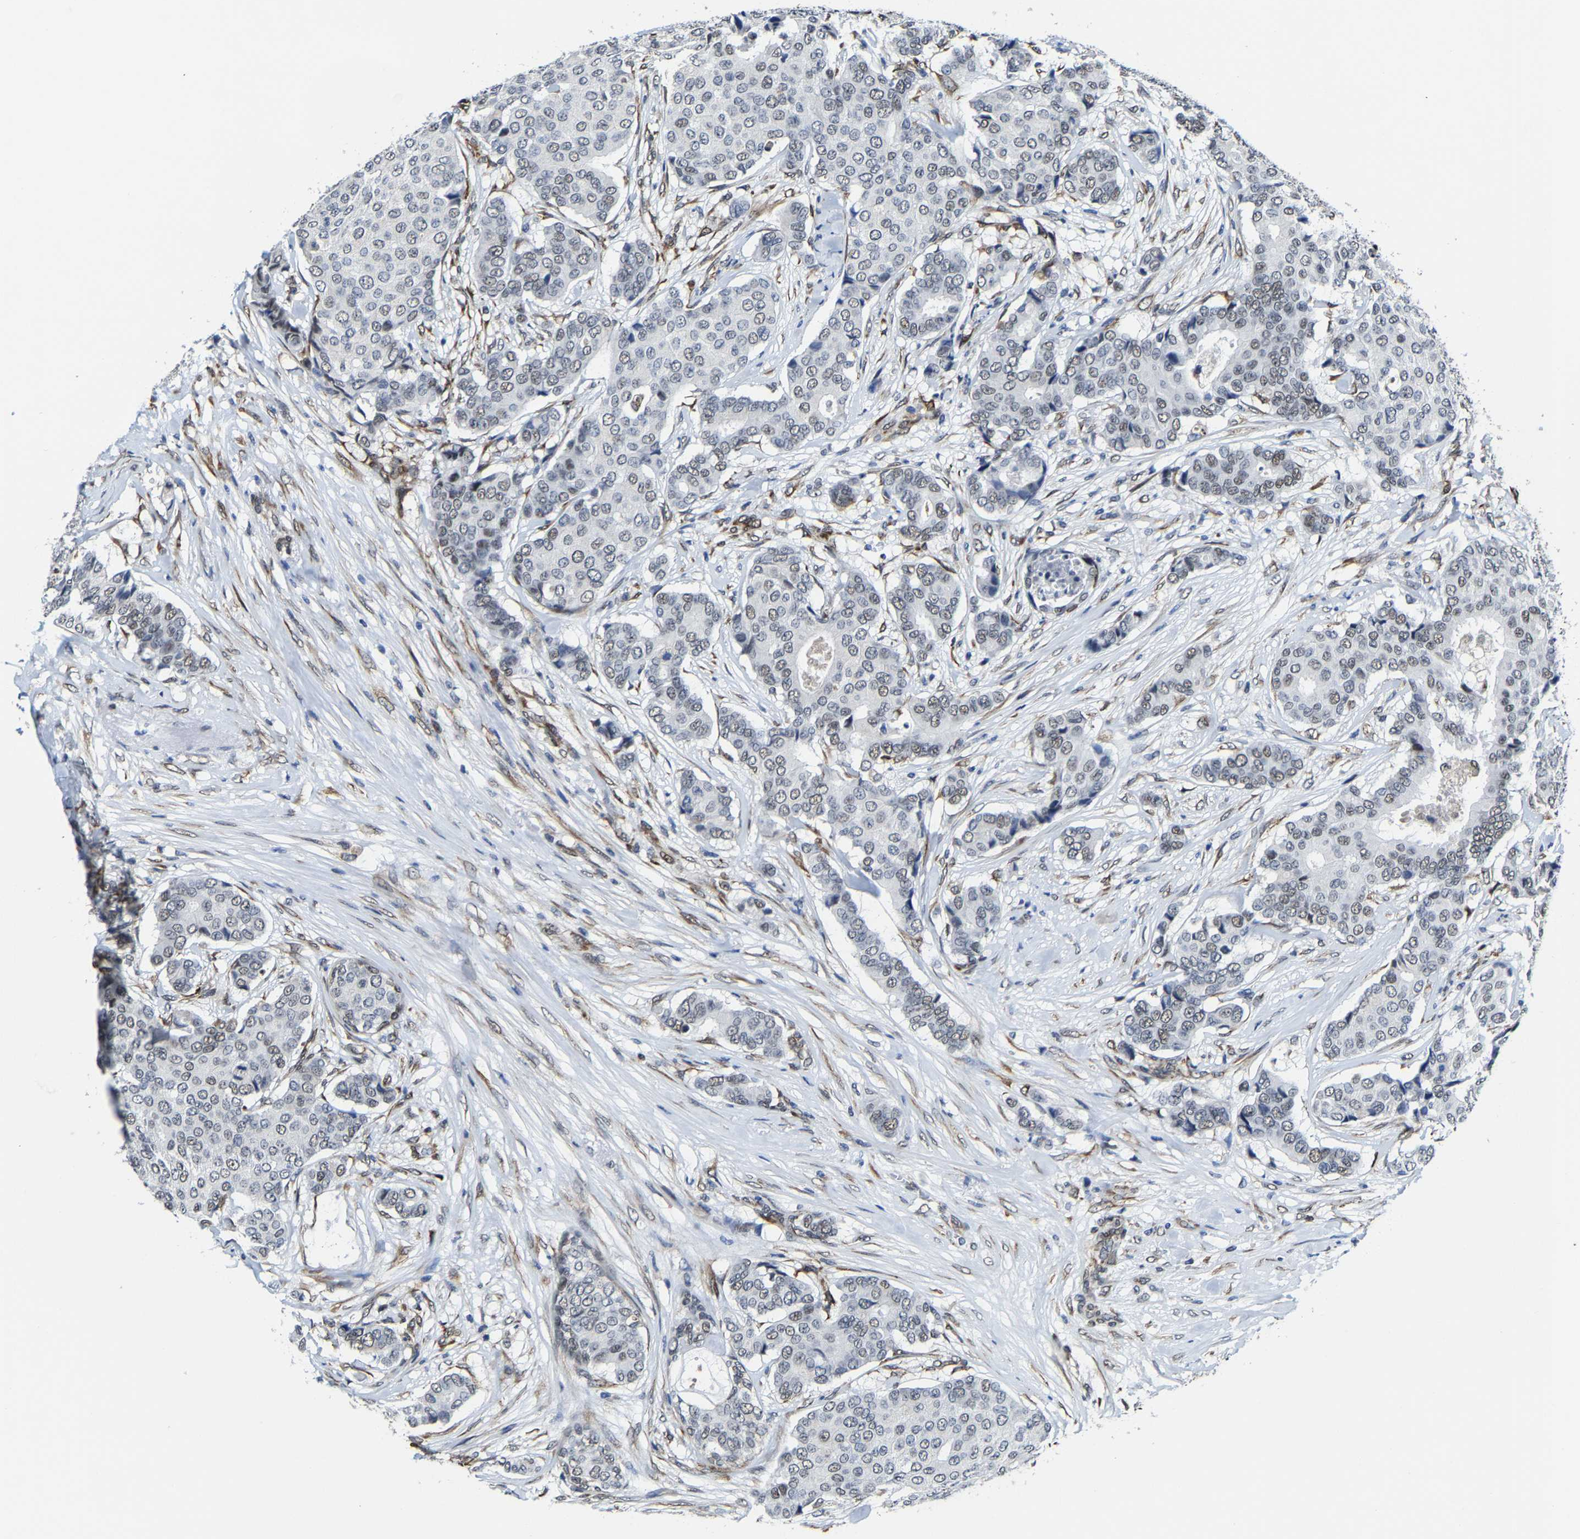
{"staining": {"intensity": "weak", "quantity": "<25%", "location": "nuclear"}, "tissue": "breast cancer", "cell_type": "Tumor cells", "image_type": "cancer", "snomed": [{"axis": "morphology", "description": "Duct carcinoma"}, {"axis": "topography", "description": "Breast"}], "caption": "DAB immunohistochemical staining of human invasive ductal carcinoma (breast) demonstrates no significant positivity in tumor cells. (DAB (3,3'-diaminobenzidine) immunohistochemistry (IHC) with hematoxylin counter stain).", "gene": "METTL1", "patient": {"sex": "female", "age": 75}}